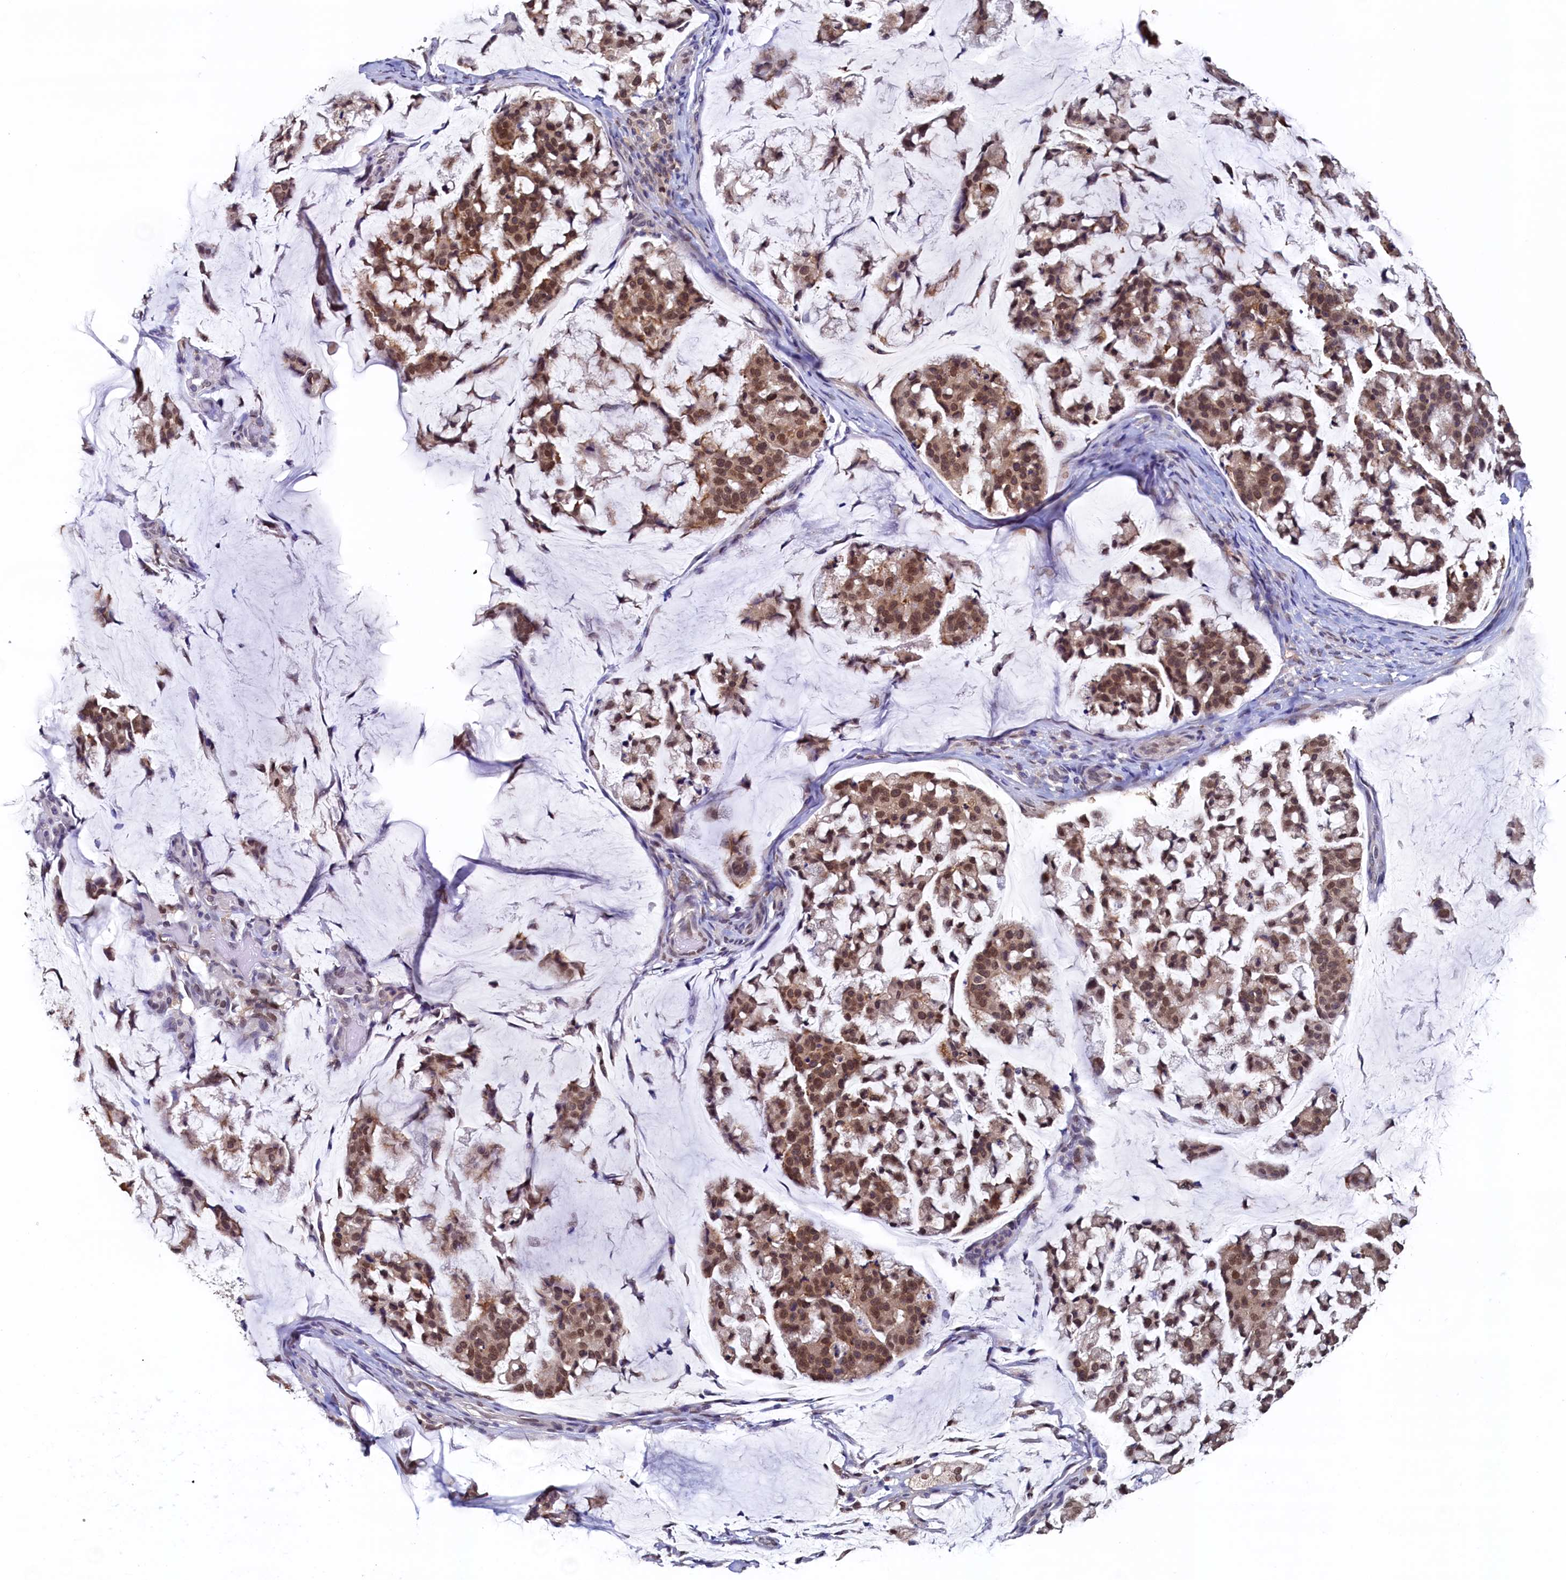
{"staining": {"intensity": "moderate", "quantity": ">75%", "location": "nuclear"}, "tissue": "stomach cancer", "cell_type": "Tumor cells", "image_type": "cancer", "snomed": [{"axis": "morphology", "description": "Adenocarcinoma, NOS"}, {"axis": "topography", "description": "Stomach, lower"}], "caption": "Immunohistochemical staining of adenocarcinoma (stomach) reveals medium levels of moderate nuclear positivity in approximately >75% of tumor cells.", "gene": "AHCY", "patient": {"sex": "male", "age": 67}}